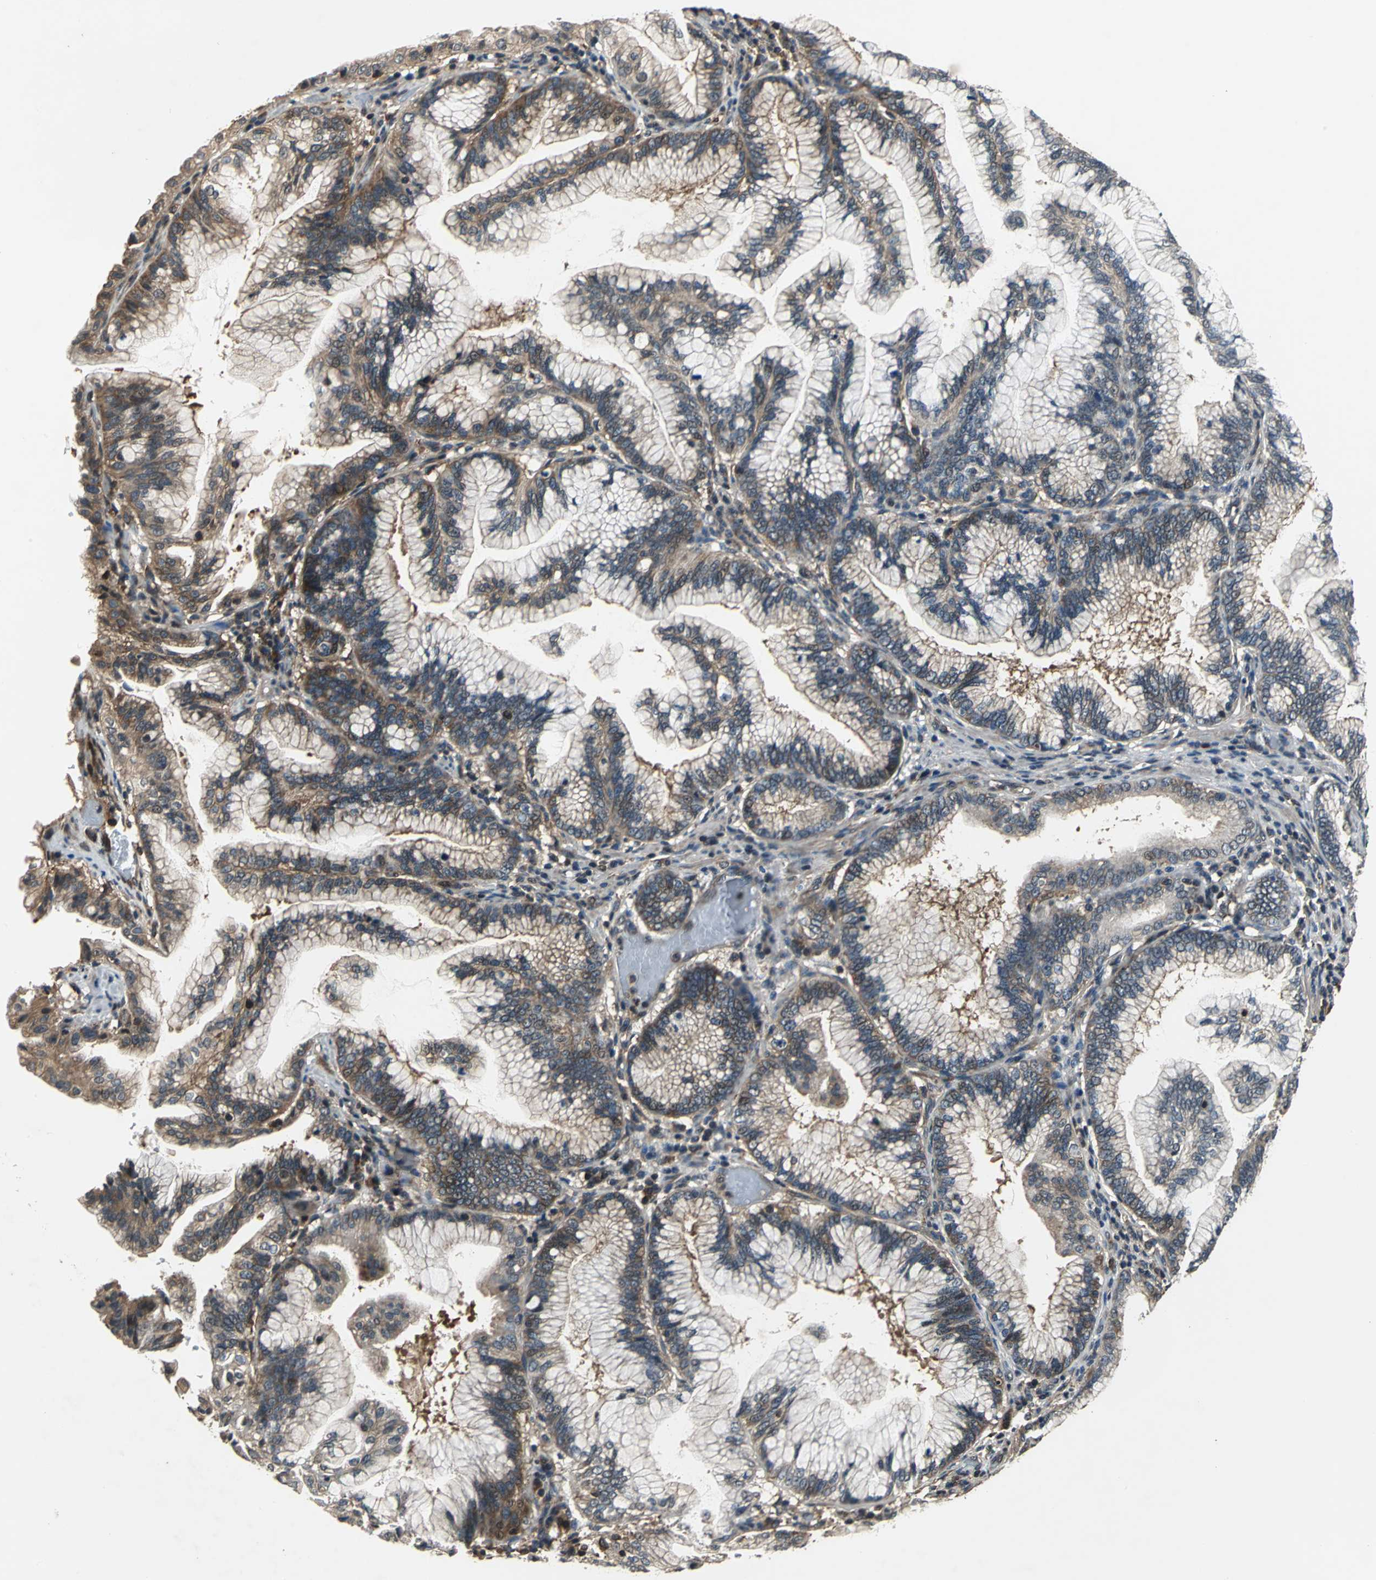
{"staining": {"intensity": "moderate", "quantity": ">75%", "location": "cytoplasmic/membranous"}, "tissue": "pancreatic cancer", "cell_type": "Tumor cells", "image_type": "cancer", "snomed": [{"axis": "morphology", "description": "Adenocarcinoma, NOS"}, {"axis": "topography", "description": "Pancreas"}], "caption": "The photomicrograph demonstrates immunohistochemical staining of adenocarcinoma (pancreatic). There is moderate cytoplasmic/membranous positivity is identified in about >75% of tumor cells.", "gene": "EIF2B2", "patient": {"sex": "female", "age": 64}}